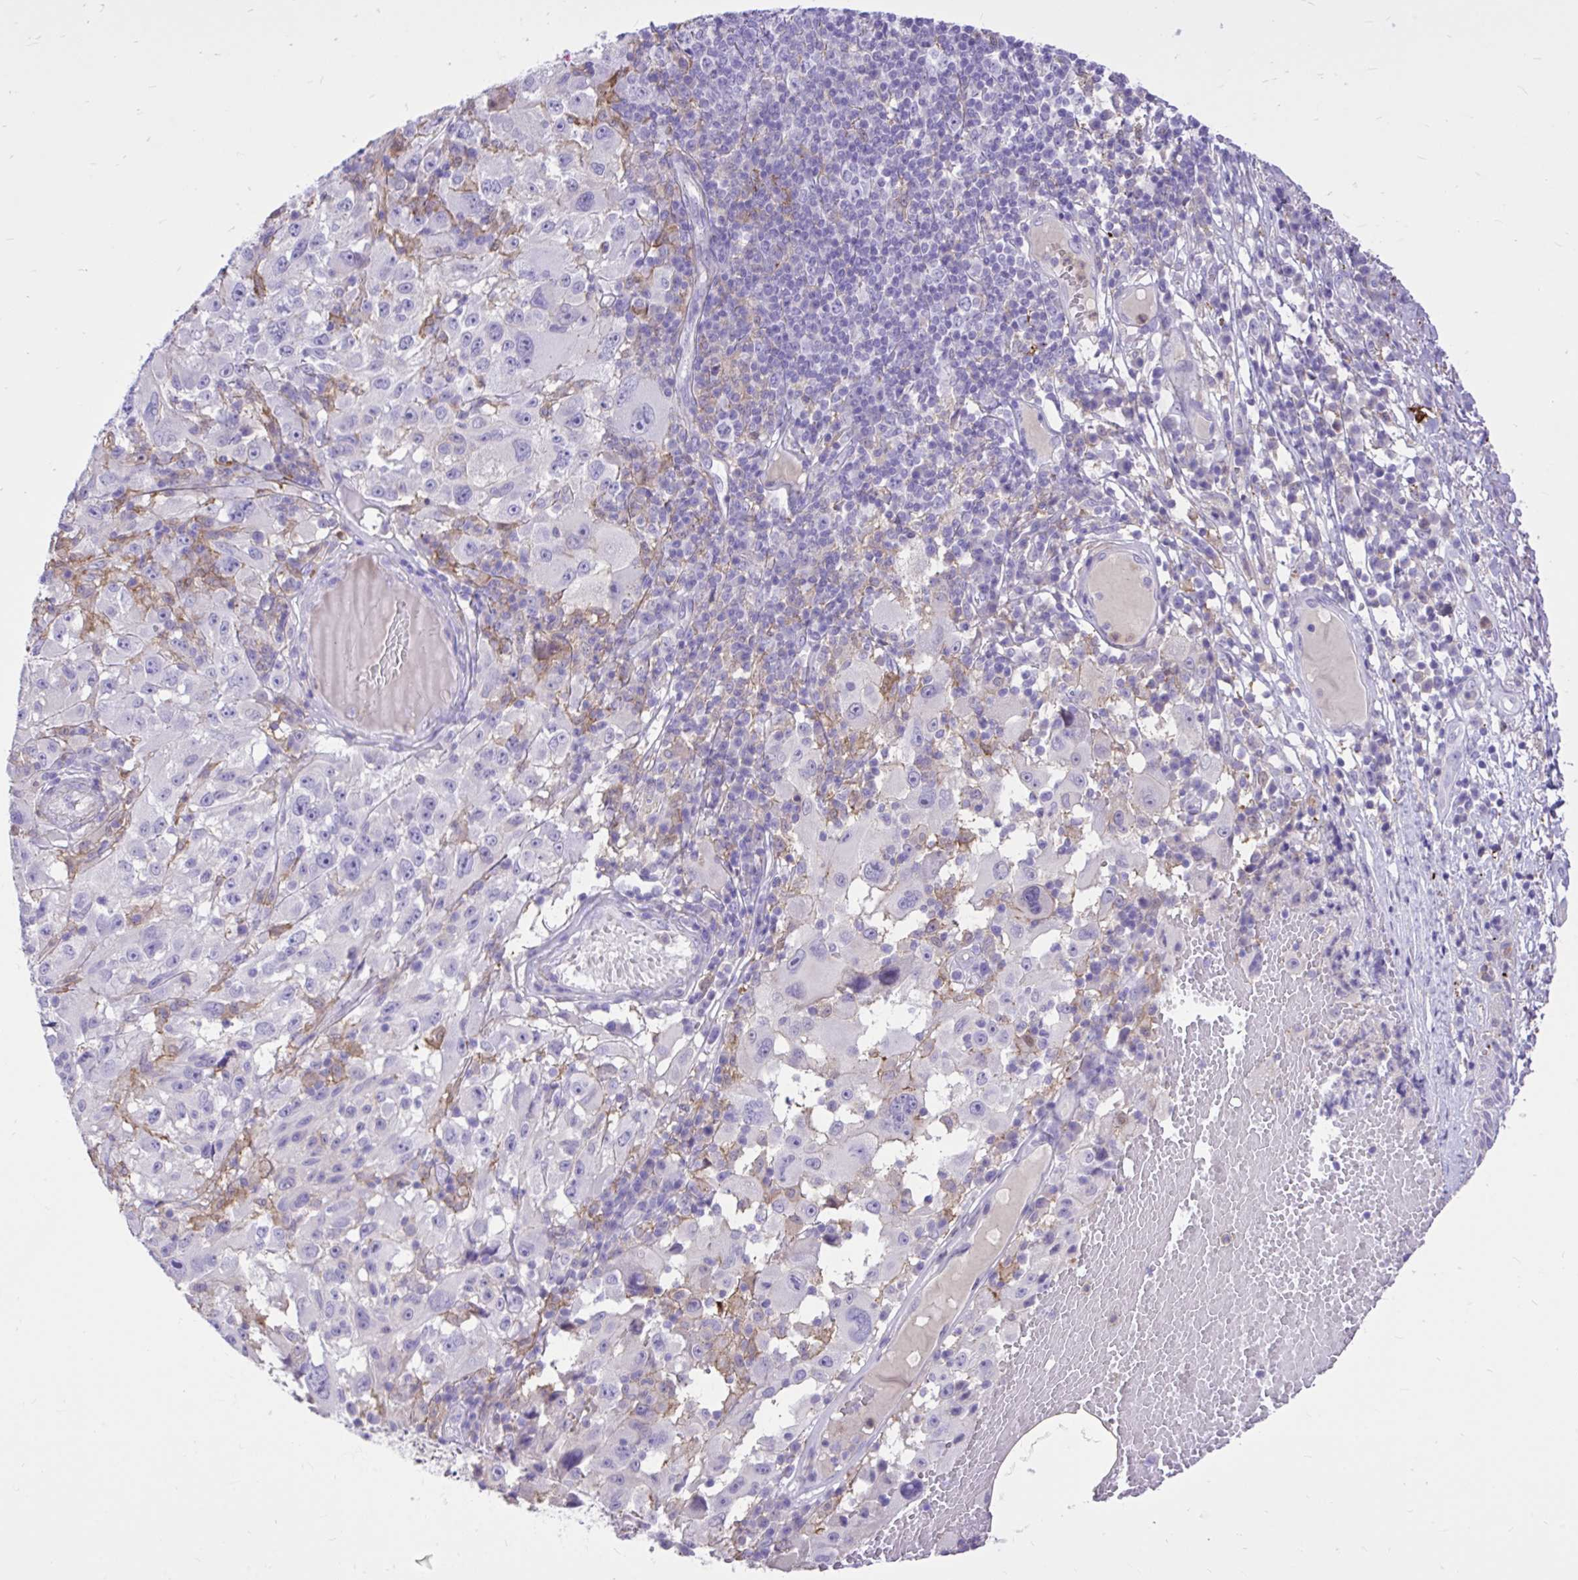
{"staining": {"intensity": "negative", "quantity": "none", "location": "none"}, "tissue": "melanoma", "cell_type": "Tumor cells", "image_type": "cancer", "snomed": [{"axis": "morphology", "description": "Malignant melanoma, NOS"}, {"axis": "topography", "description": "Skin"}], "caption": "Protein analysis of melanoma exhibits no significant expression in tumor cells.", "gene": "TLR7", "patient": {"sex": "female", "age": 71}}